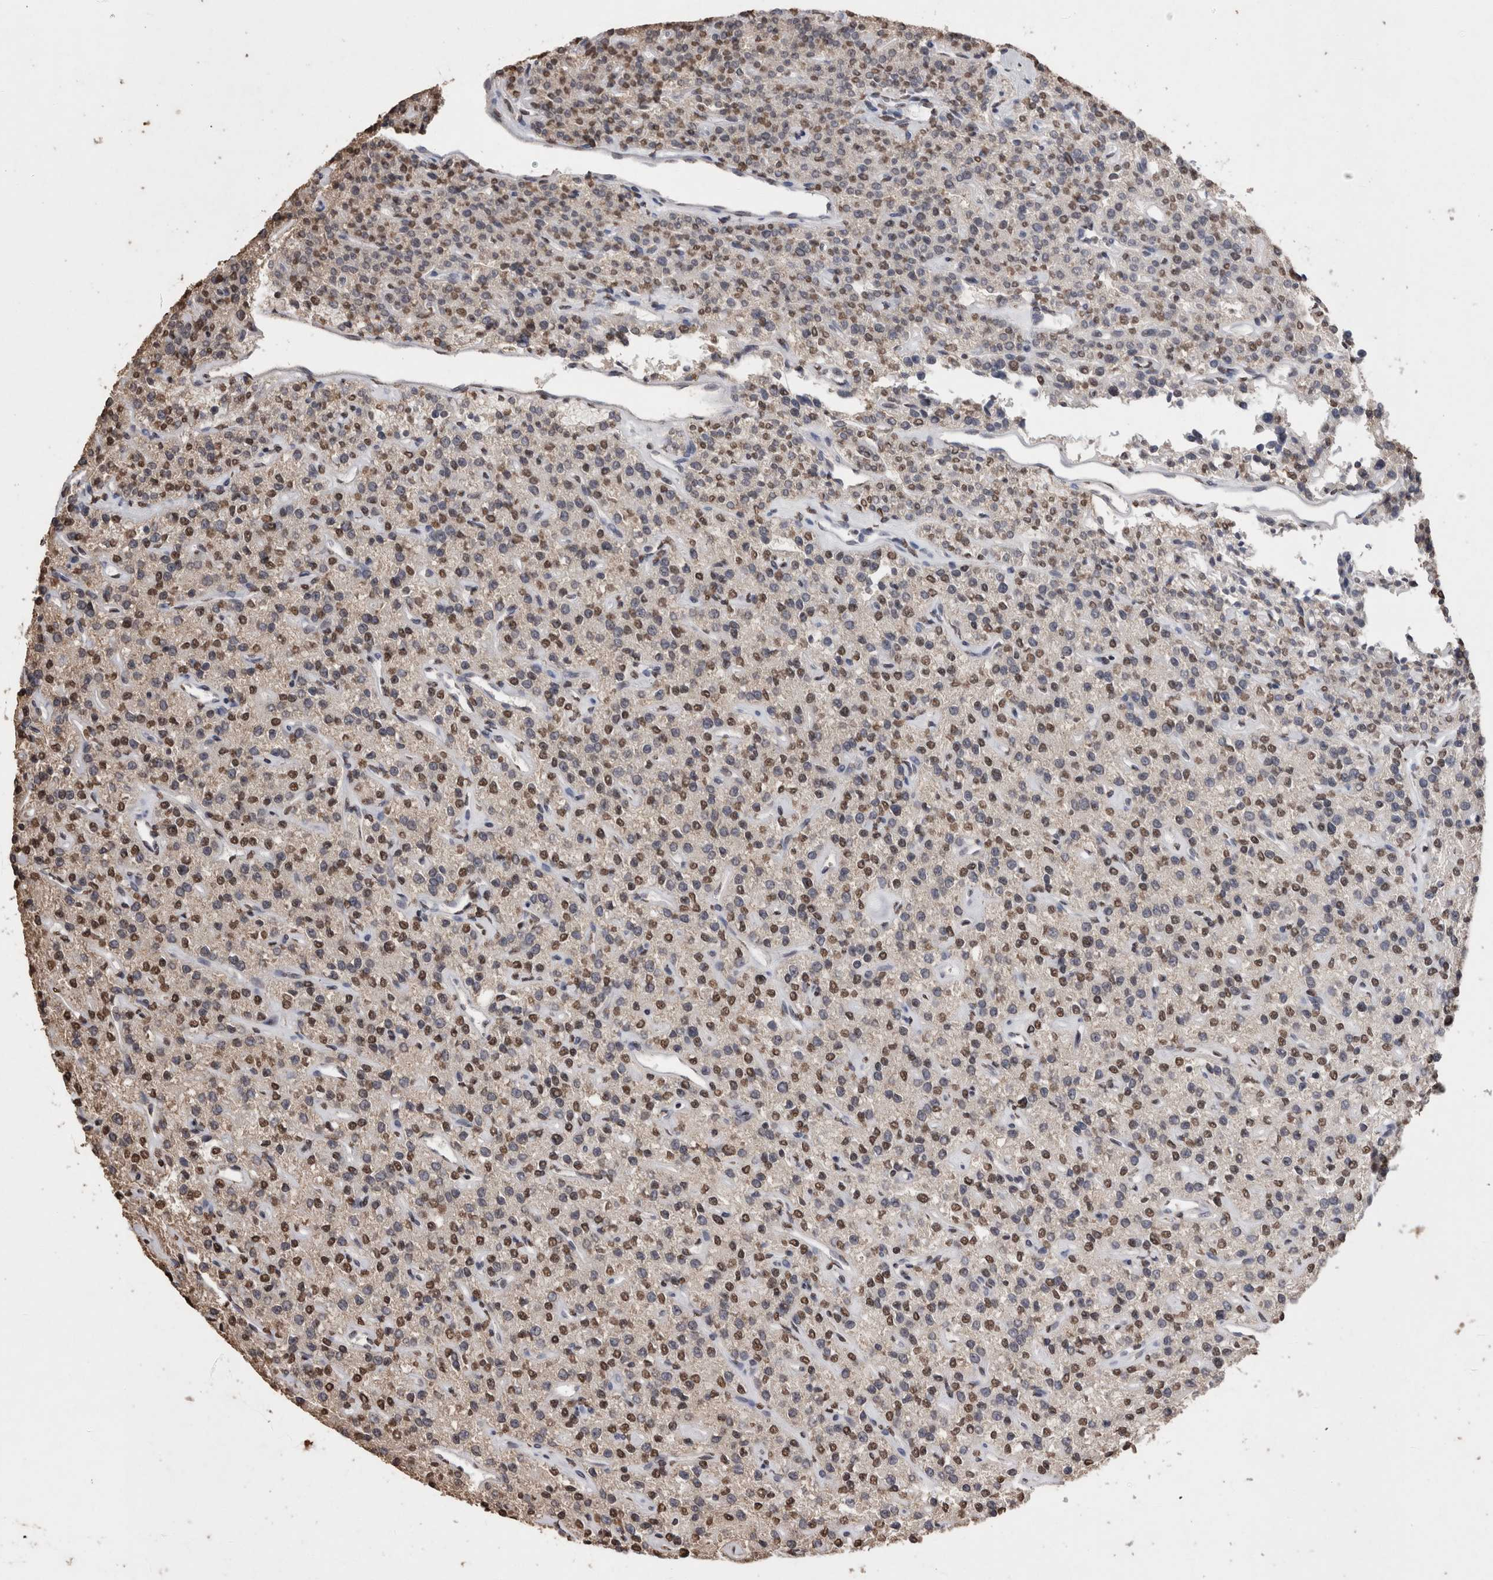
{"staining": {"intensity": "moderate", "quantity": "25%-75%", "location": "nuclear"}, "tissue": "parathyroid gland", "cell_type": "Glandular cells", "image_type": "normal", "snomed": [{"axis": "morphology", "description": "Normal tissue, NOS"}, {"axis": "topography", "description": "Parathyroid gland"}], "caption": "High-power microscopy captured an immunohistochemistry photomicrograph of unremarkable parathyroid gland, revealing moderate nuclear expression in approximately 25%-75% of glandular cells.", "gene": "NTHL1", "patient": {"sex": "male", "age": 46}}